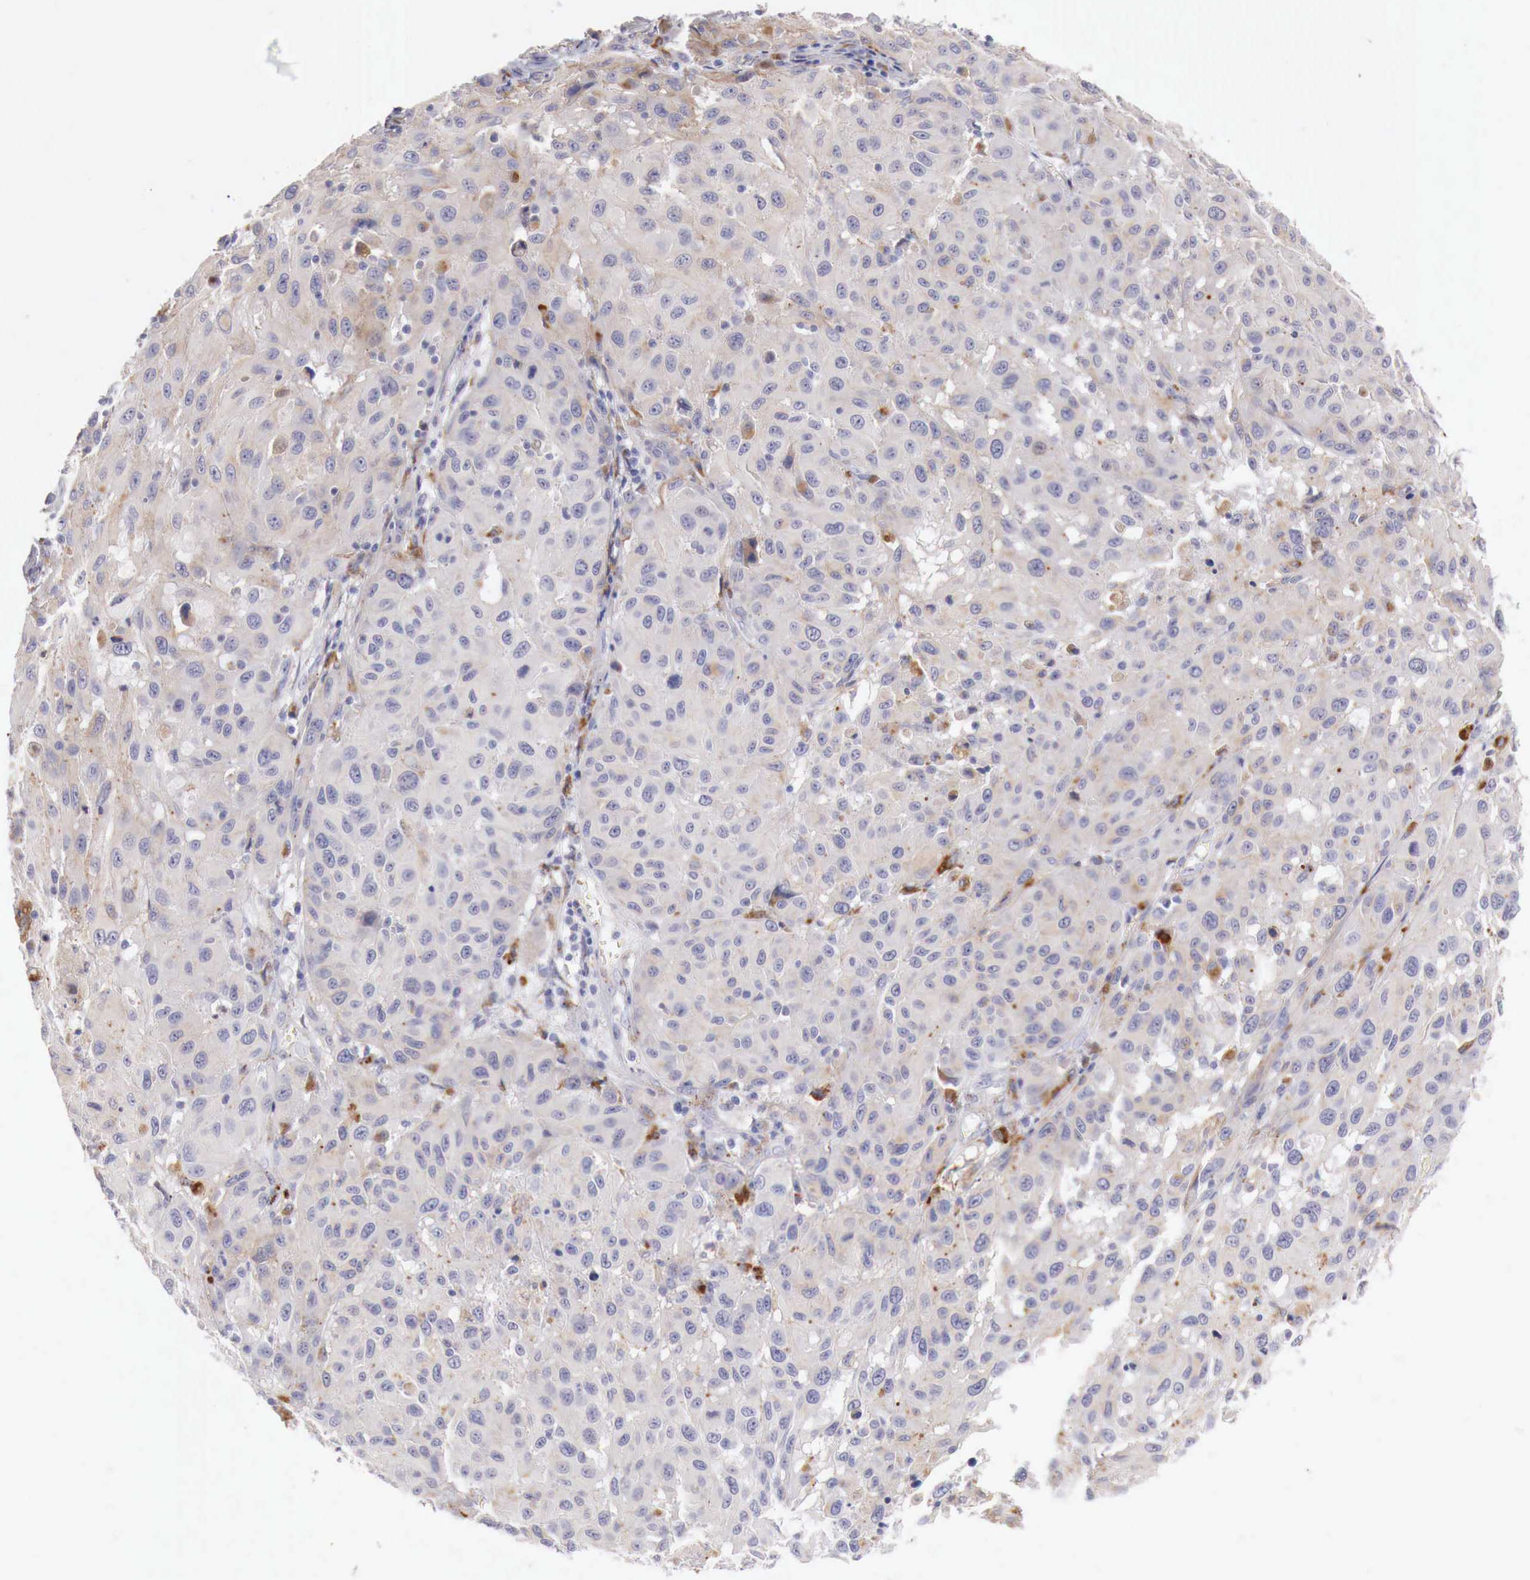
{"staining": {"intensity": "negative", "quantity": "none", "location": "none"}, "tissue": "melanoma", "cell_type": "Tumor cells", "image_type": "cancer", "snomed": [{"axis": "morphology", "description": "Malignant melanoma, NOS"}, {"axis": "topography", "description": "Skin"}], "caption": "An IHC photomicrograph of melanoma is shown. There is no staining in tumor cells of melanoma. The staining is performed using DAB brown chromogen with nuclei counter-stained in using hematoxylin.", "gene": "GLA", "patient": {"sex": "female", "age": 77}}